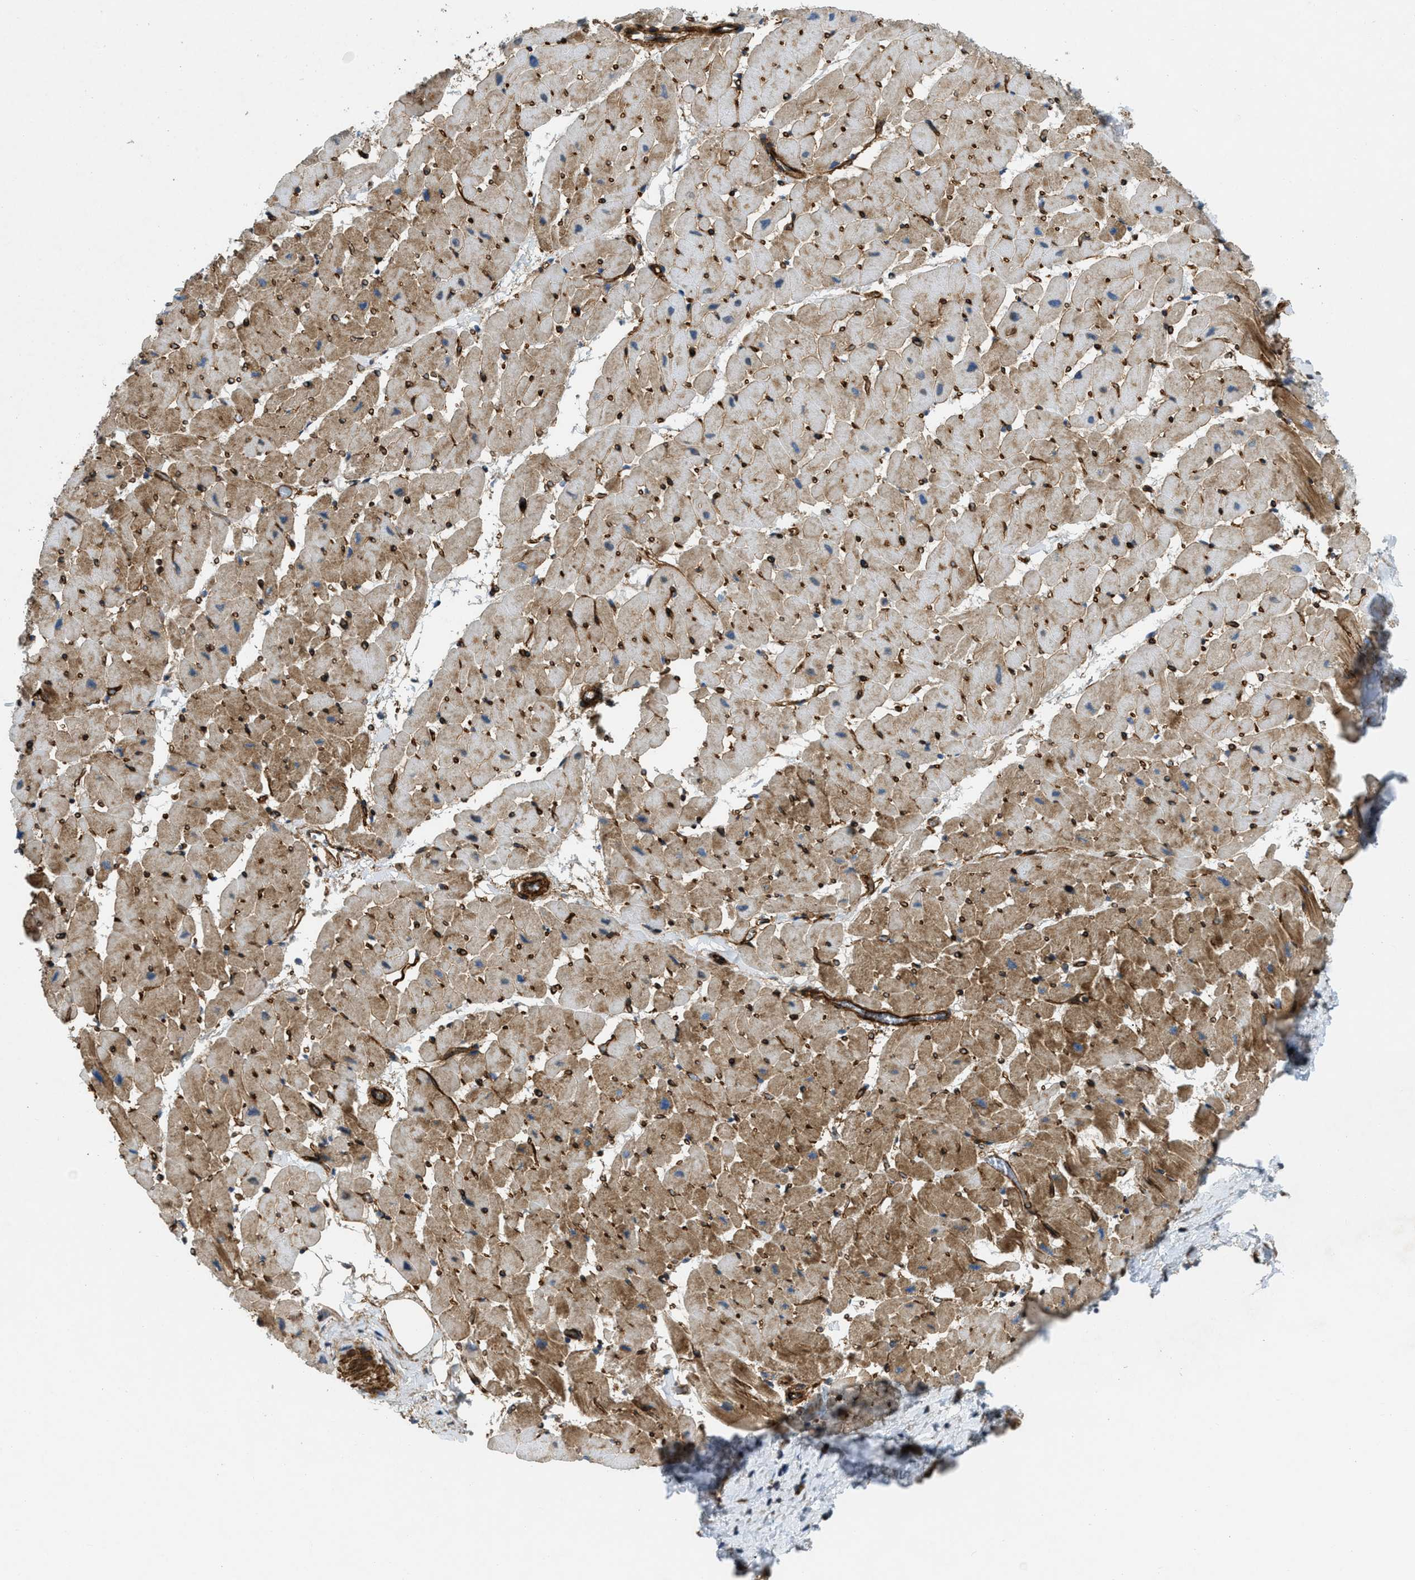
{"staining": {"intensity": "moderate", "quantity": ">75%", "location": "cytoplasmic/membranous"}, "tissue": "heart muscle", "cell_type": "Cardiomyocytes", "image_type": "normal", "snomed": [{"axis": "morphology", "description": "Normal tissue, NOS"}, {"axis": "topography", "description": "Heart"}], "caption": "Immunohistochemistry (DAB (3,3'-diaminobenzidine)) staining of benign heart muscle reveals moderate cytoplasmic/membranous protein expression in approximately >75% of cardiomyocytes. (DAB (3,3'-diaminobenzidine) IHC, brown staining for protein, blue staining for nuclei).", "gene": "NYNRIN", "patient": {"sex": "female", "age": 19}}